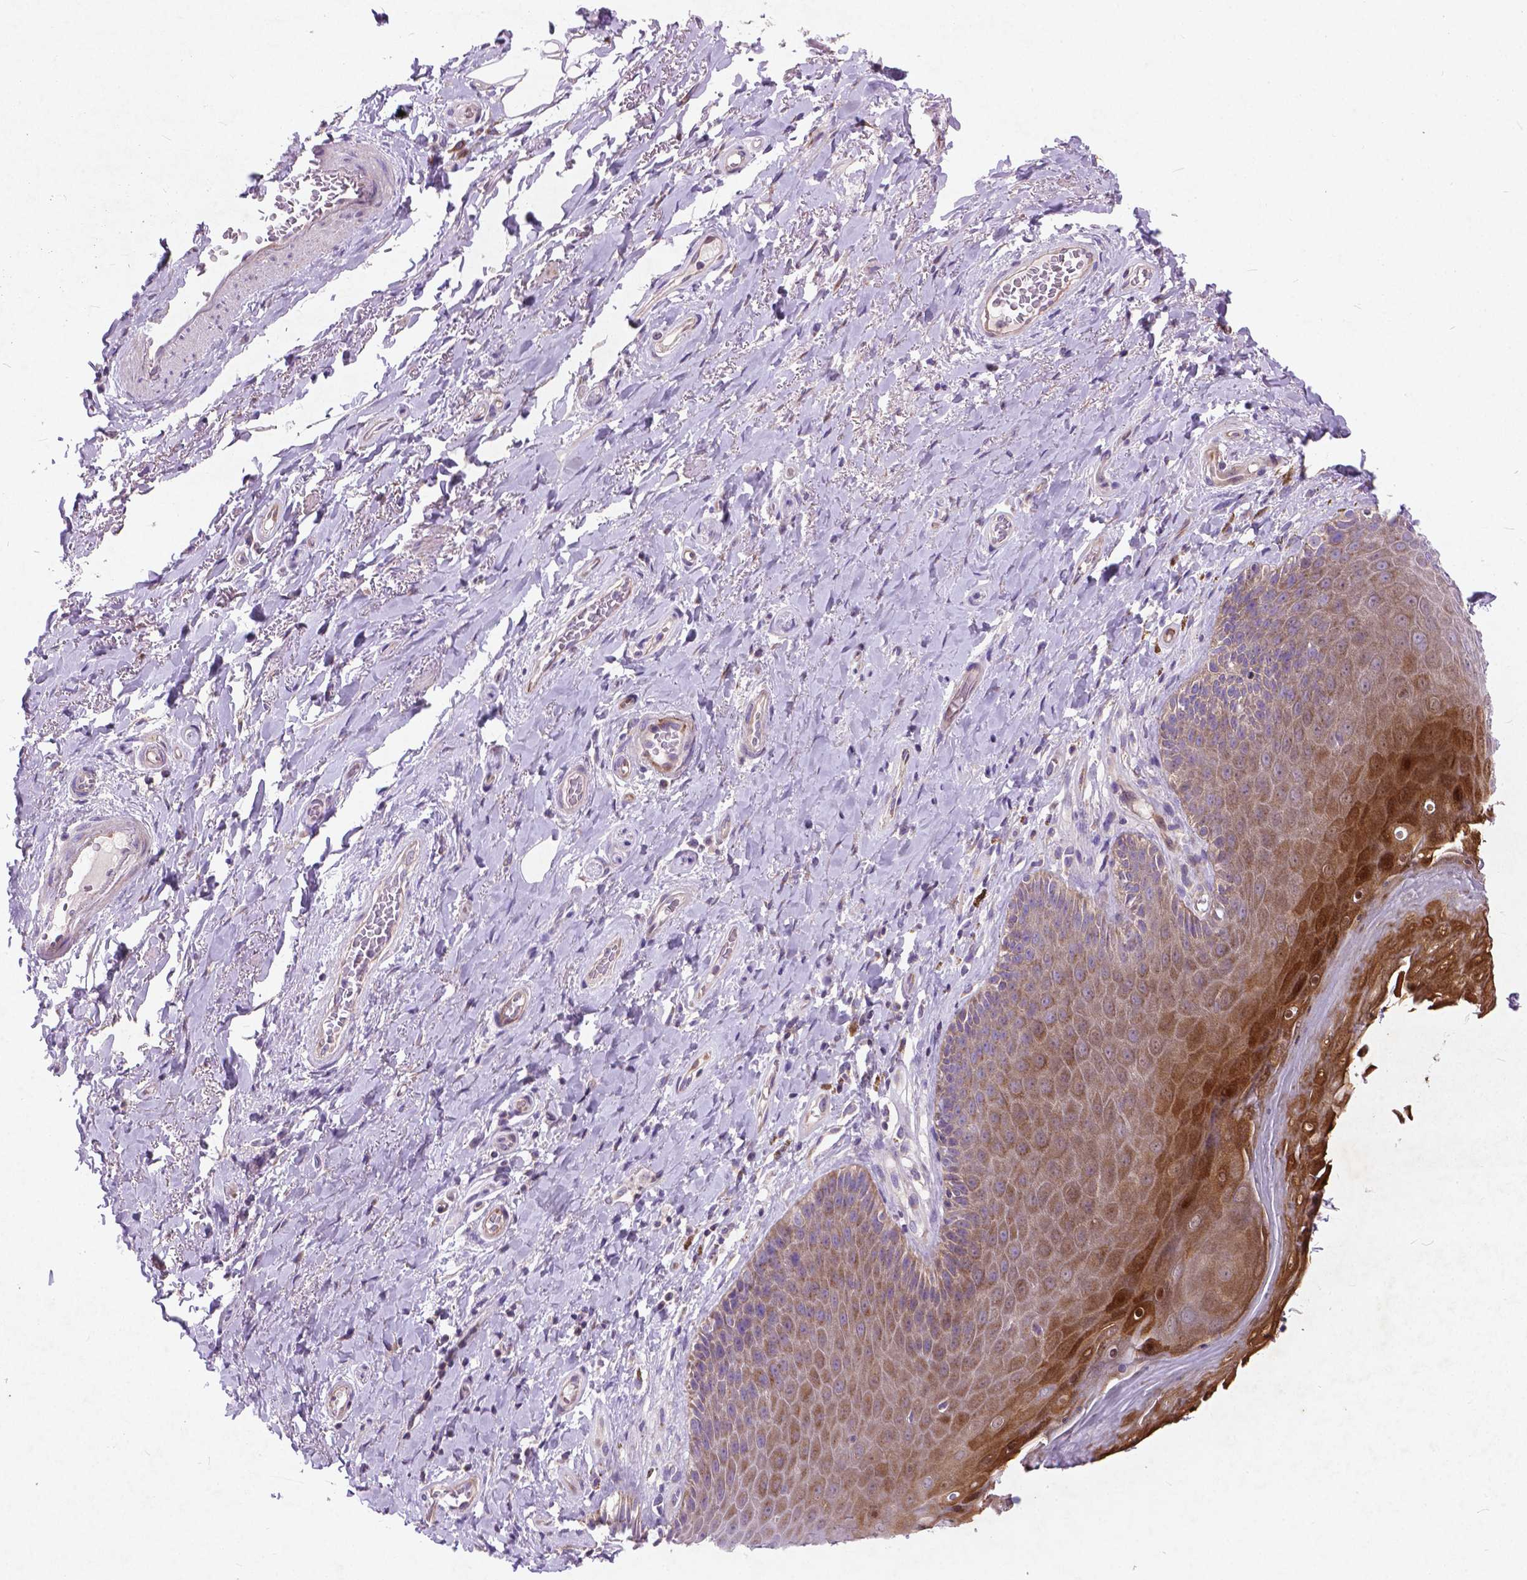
{"staining": {"intensity": "negative", "quantity": "none", "location": "none"}, "tissue": "adipose tissue", "cell_type": "Adipocytes", "image_type": "normal", "snomed": [{"axis": "morphology", "description": "Normal tissue, NOS"}, {"axis": "topography", "description": "Anal"}, {"axis": "topography", "description": "Peripheral nerve tissue"}], "caption": "Image shows no significant protein positivity in adipocytes of unremarkable adipose tissue. The staining is performed using DAB brown chromogen with nuclei counter-stained in using hematoxylin.", "gene": "ATG4D", "patient": {"sex": "male", "age": 53}}